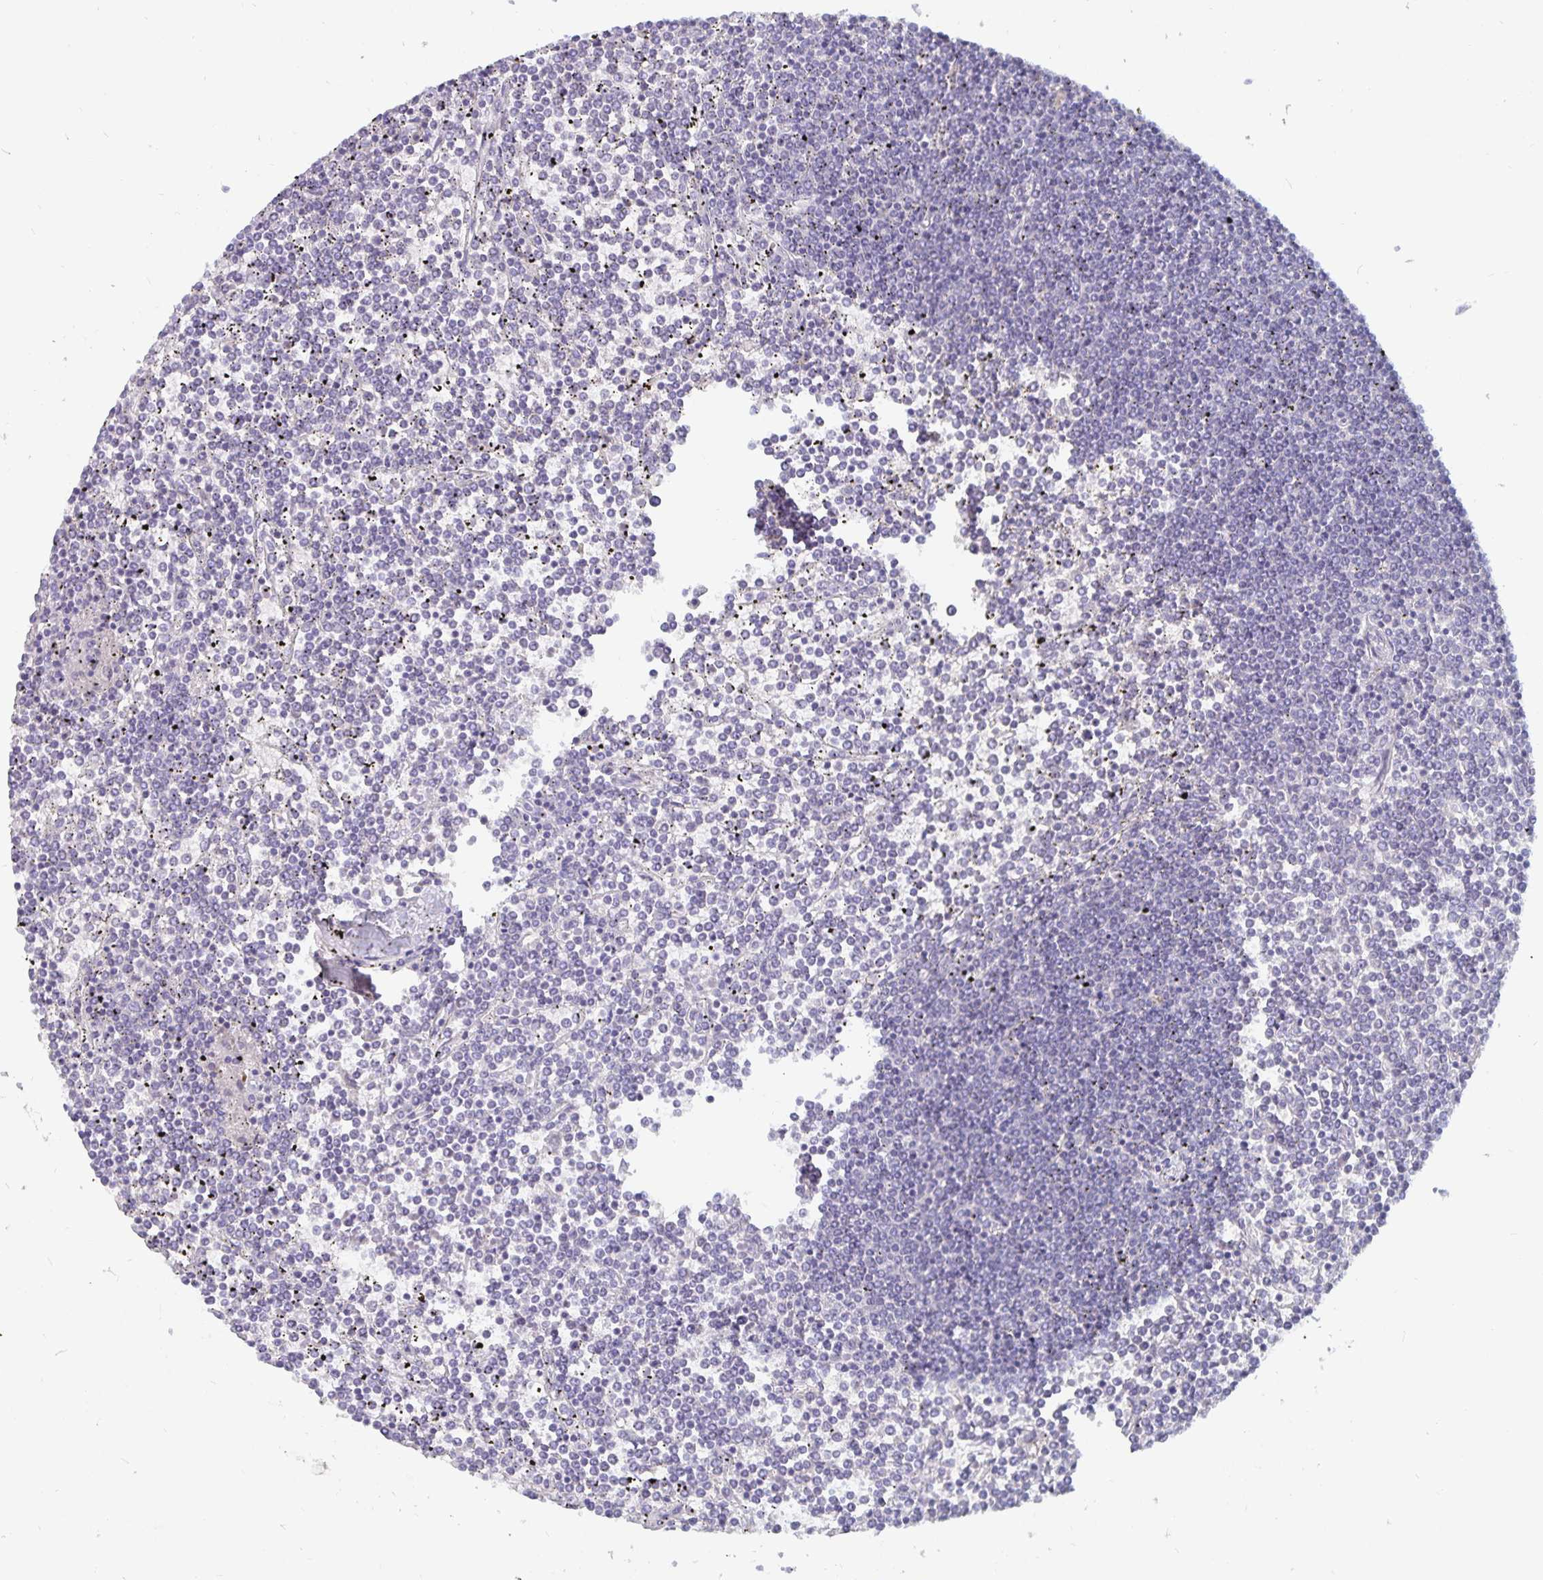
{"staining": {"intensity": "negative", "quantity": "none", "location": "none"}, "tissue": "lymphoma", "cell_type": "Tumor cells", "image_type": "cancer", "snomed": [{"axis": "morphology", "description": "Malignant lymphoma, non-Hodgkin's type, Low grade"}, {"axis": "topography", "description": "Spleen"}], "caption": "This image is of lymphoma stained with immunohistochemistry (IHC) to label a protein in brown with the nuclei are counter-stained blue. There is no expression in tumor cells. Nuclei are stained in blue.", "gene": "CFAP69", "patient": {"sex": "female", "age": 19}}